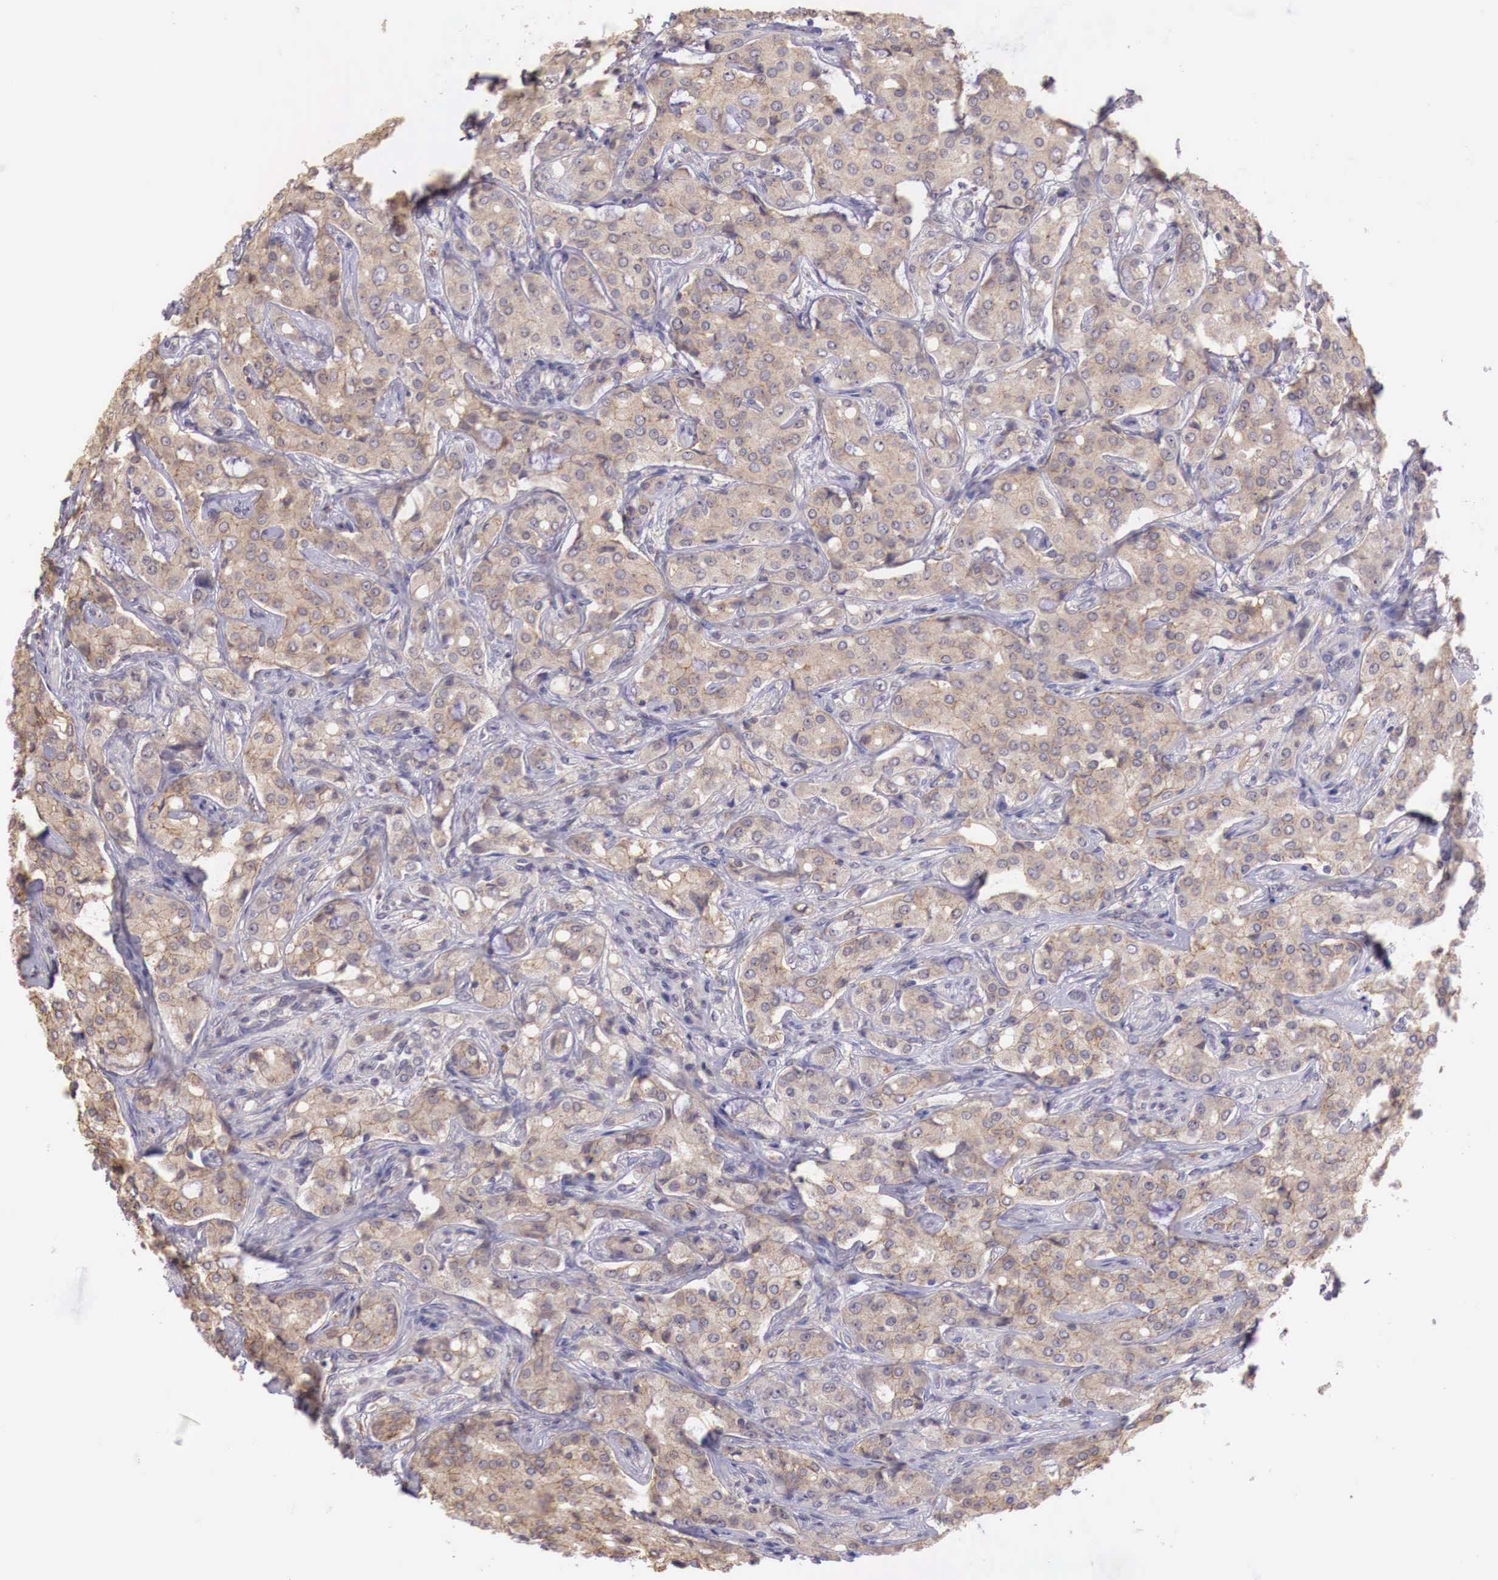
{"staining": {"intensity": "weak", "quantity": ">75%", "location": "cytoplasmic/membranous"}, "tissue": "prostate cancer", "cell_type": "Tumor cells", "image_type": "cancer", "snomed": [{"axis": "morphology", "description": "Adenocarcinoma, Medium grade"}, {"axis": "topography", "description": "Prostate"}], "caption": "This image exhibits prostate cancer (adenocarcinoma (medium-grade)) stained with IHC to label a protein in brown. The cytoplasmic/membranous of tumor cells show weak positivity for the protein. Nuclei are counter-stained blue.", "gene": "CHRDL1", "patient": {"sex": "male", "age": 72}}